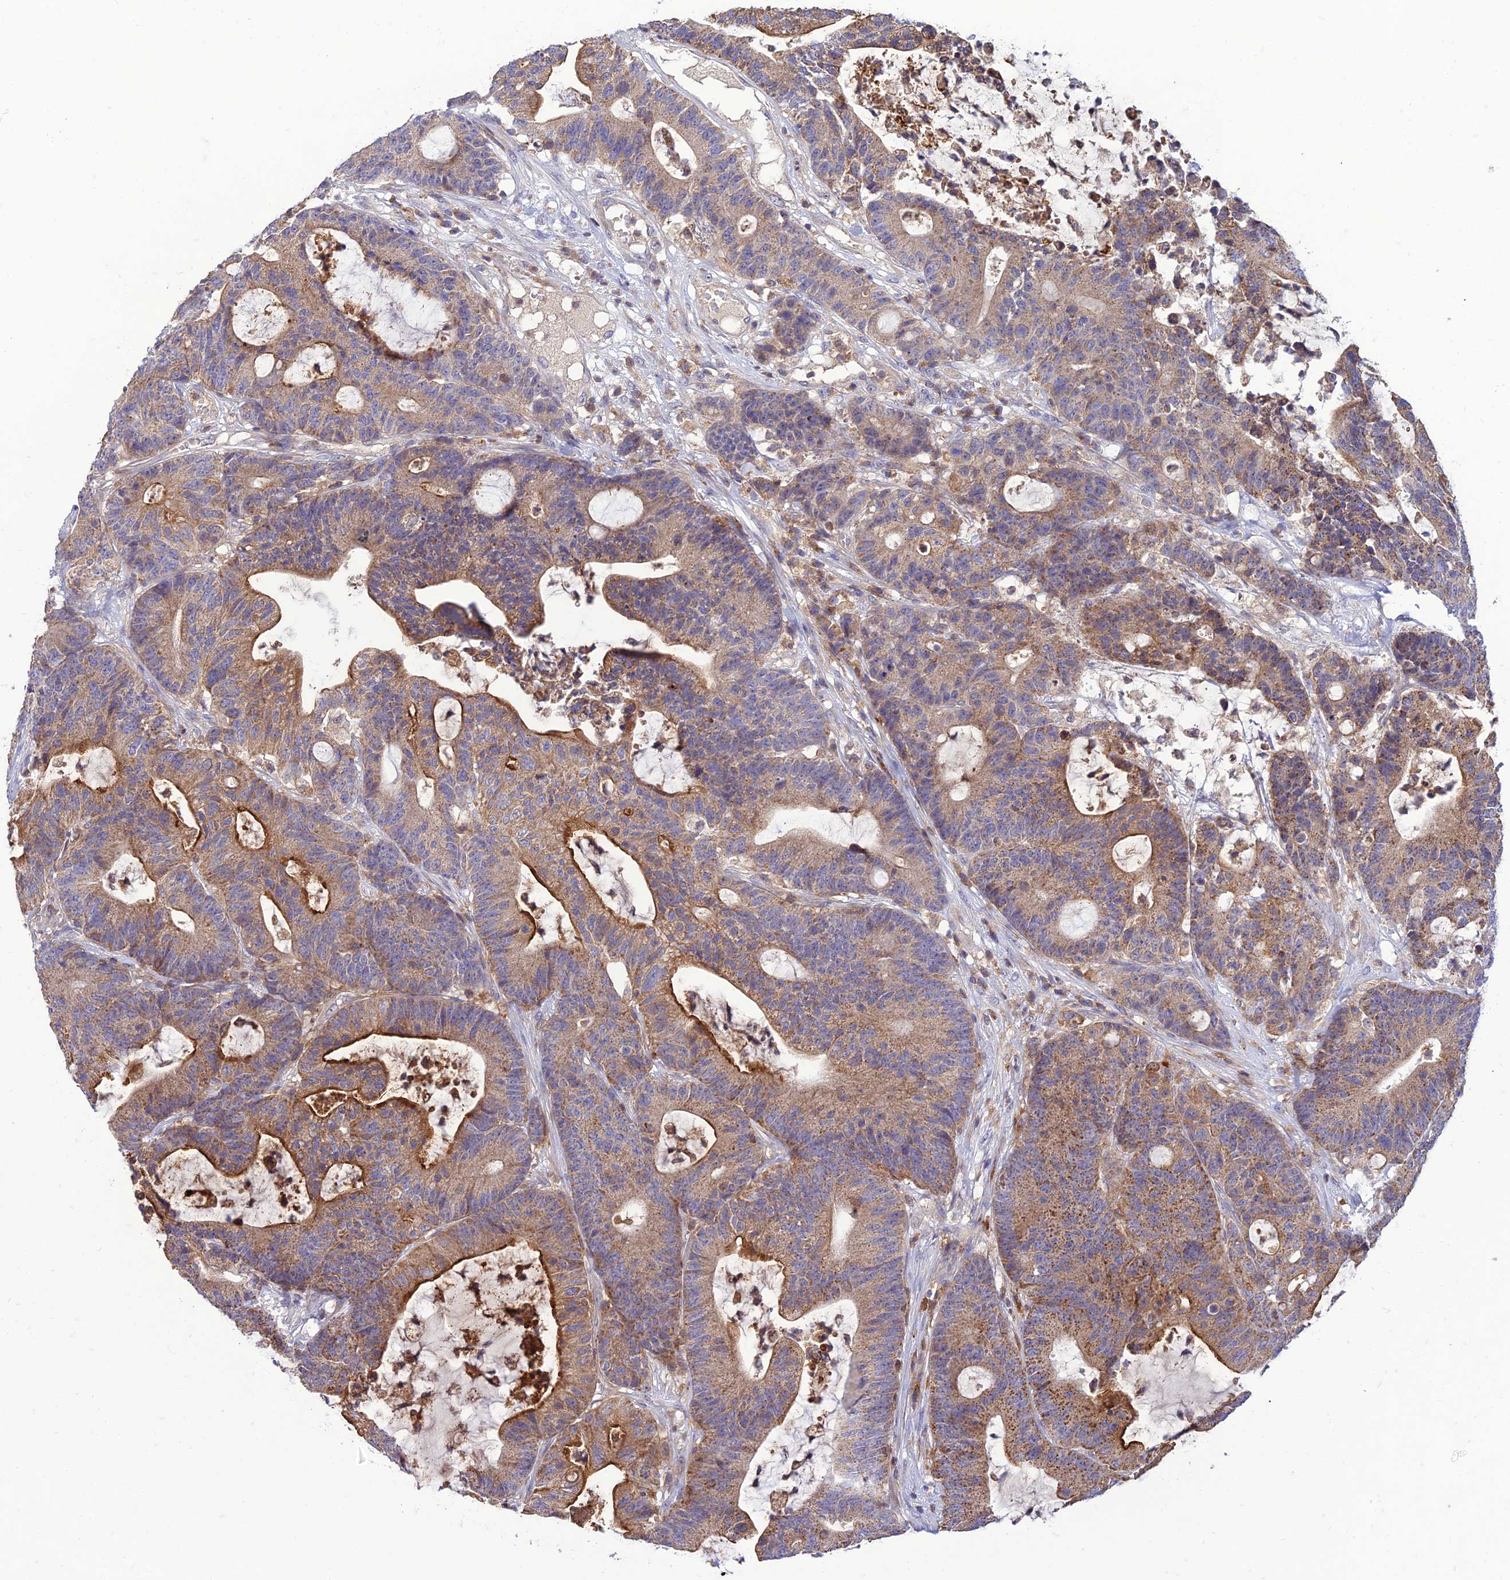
{"staining": {"intensity": "strong", "quantity": "25%-75%", "location": "cytoplasmic/membranous"}, "tissue": "colorectal cancer", "cell_type": "Tumor cells", "image_type": "cancer", "snomed": [{"axis": "morphology", "description": "Adenocarcinoma, NOS"}, {"axis": "topography", "description": "Colon"}], "caption": "Brown immunohistochemical staining in human colorectal cancer reveals strong cytoplasmic/membranous expression in approximately 25%-75% of tumor cells.", "gene": "IRAK3", "patient": {"sex": "female", "age": 84}}